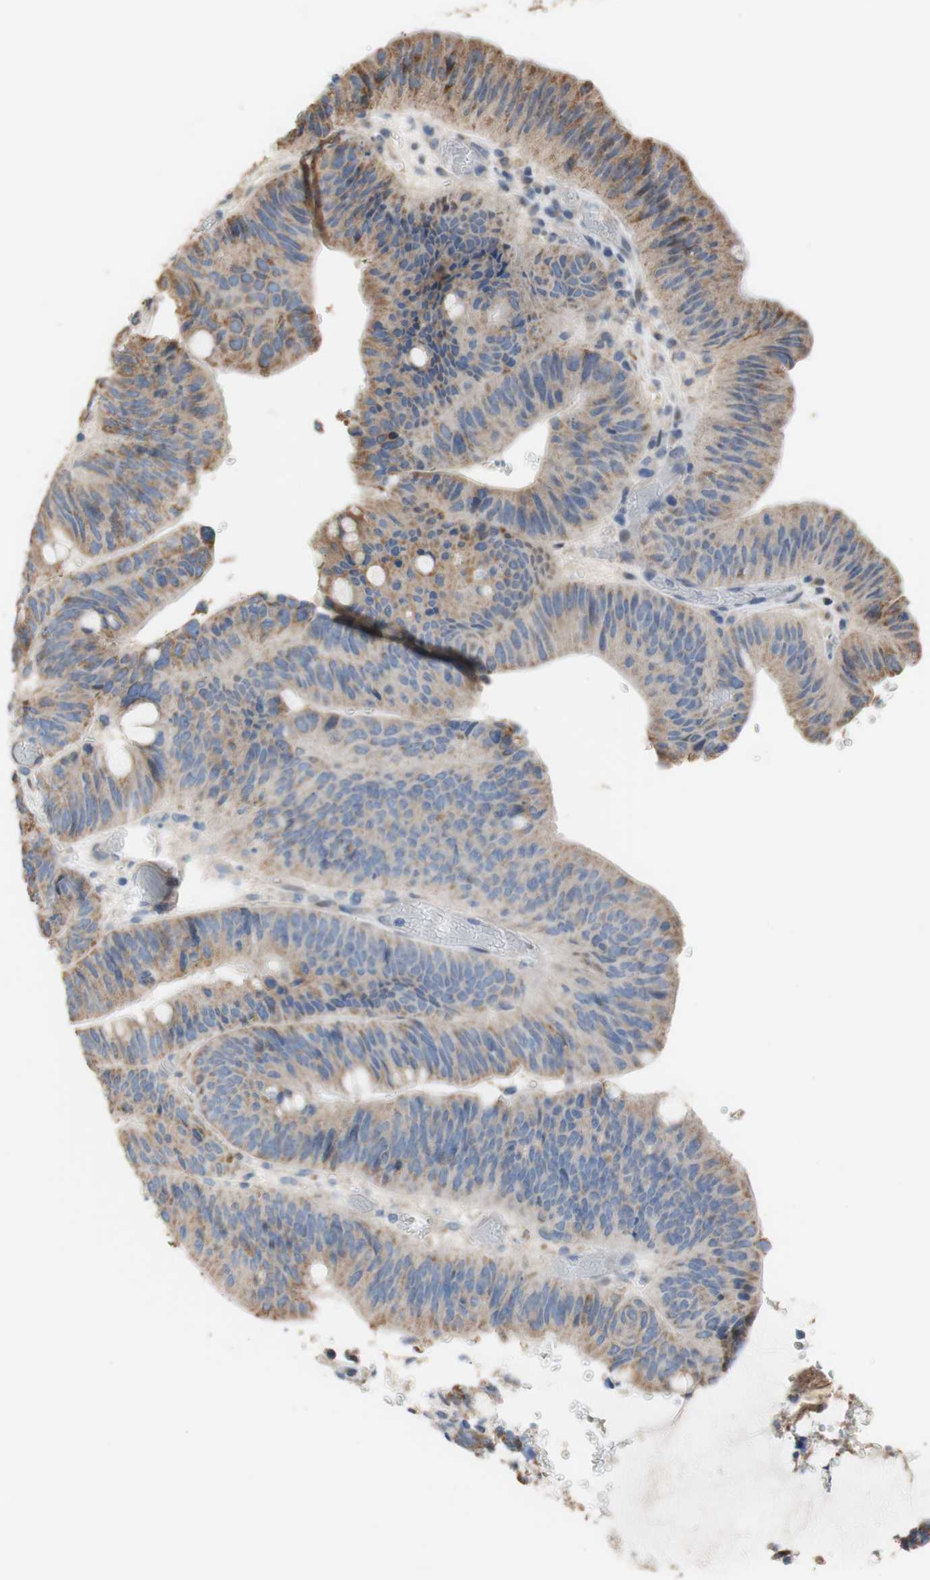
{"staining": {"intensity": "strong", "quantity": "25%-75%", "location": "cytoplasmic/membranous"}, "tissue": "colorectal cancer", "cell_type": "Tumor cells", "image_type": "cancer", "snomed": [{"axis": "morphology", "description": "Normal tissue, NOS"}, {"axis": "morphology", "description": "Adenocarcinoma, NOS"}, {"axis": "topography", "description": "Rectum"}, {"axis": "topography", "description": "Peripheral nerve tissue"}], "caption": "The histopathology image displays staining of colorectal cancer (adenocarcinoma), revealing strong cytoplasmic/membranous protein positivity (brown color) within tumor cells.", "gene": "ALDH1A2", "patient": {"sex": "male", "age": 92}}